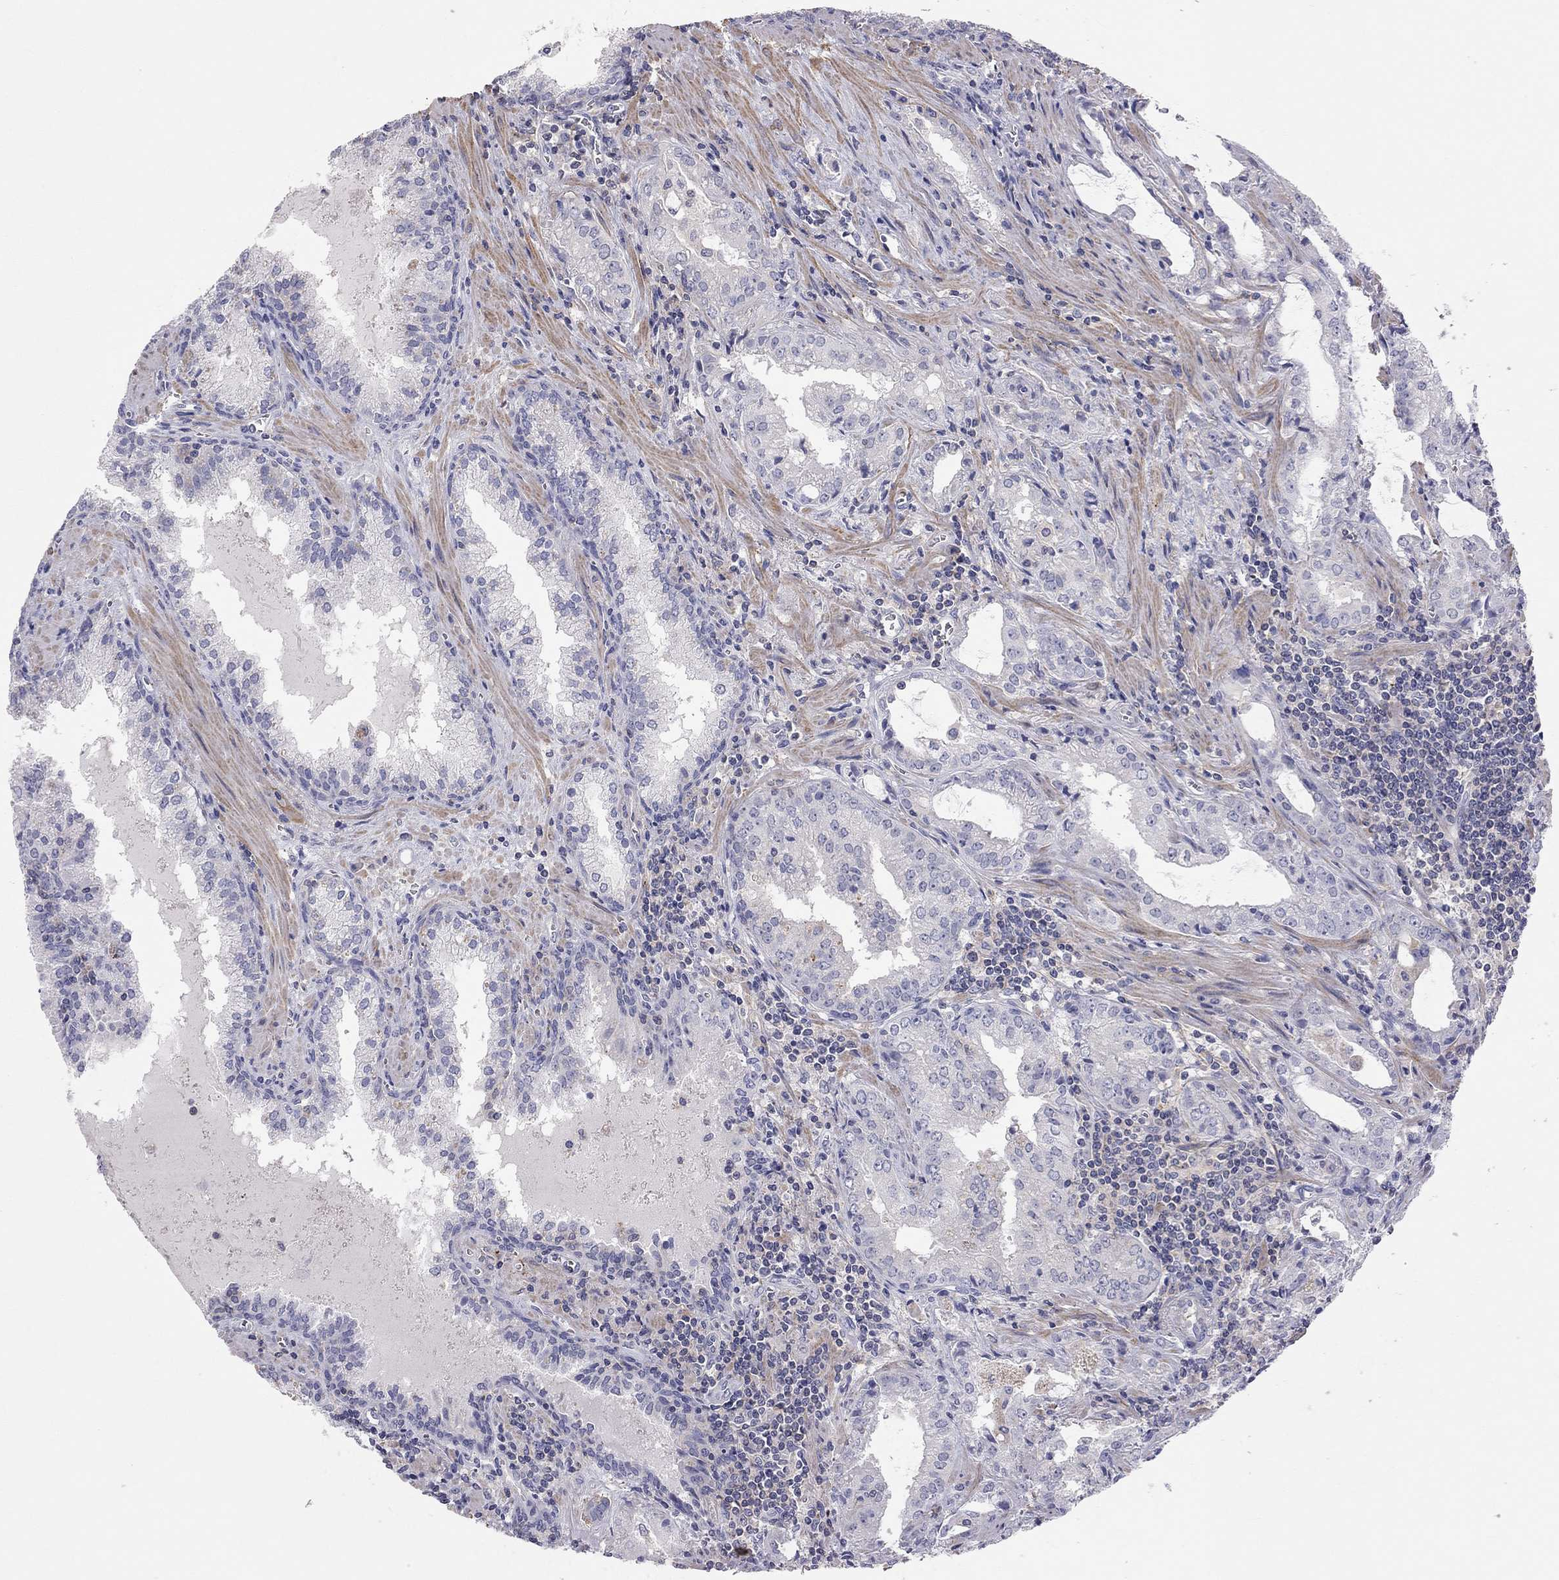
{"staining": {"intensity": "negative", "quantity": "none", "location": "none"}, "tissue": "prostate cancer", "cell_type": "Tumor cells", "image_type": "cancer", "snomed": [{"axis": "morphology", "description": "Adenocarcinoma, High grade"}, {"axis": "topography", "description": "Prostate"}], "caption": "Image shows no protein staining in tumor cells of prostate cancer (high-grade adenocarcinoma) tissue.", "gene": "ADCYAP1", "patient": {"sex": "male", "age": 68}}